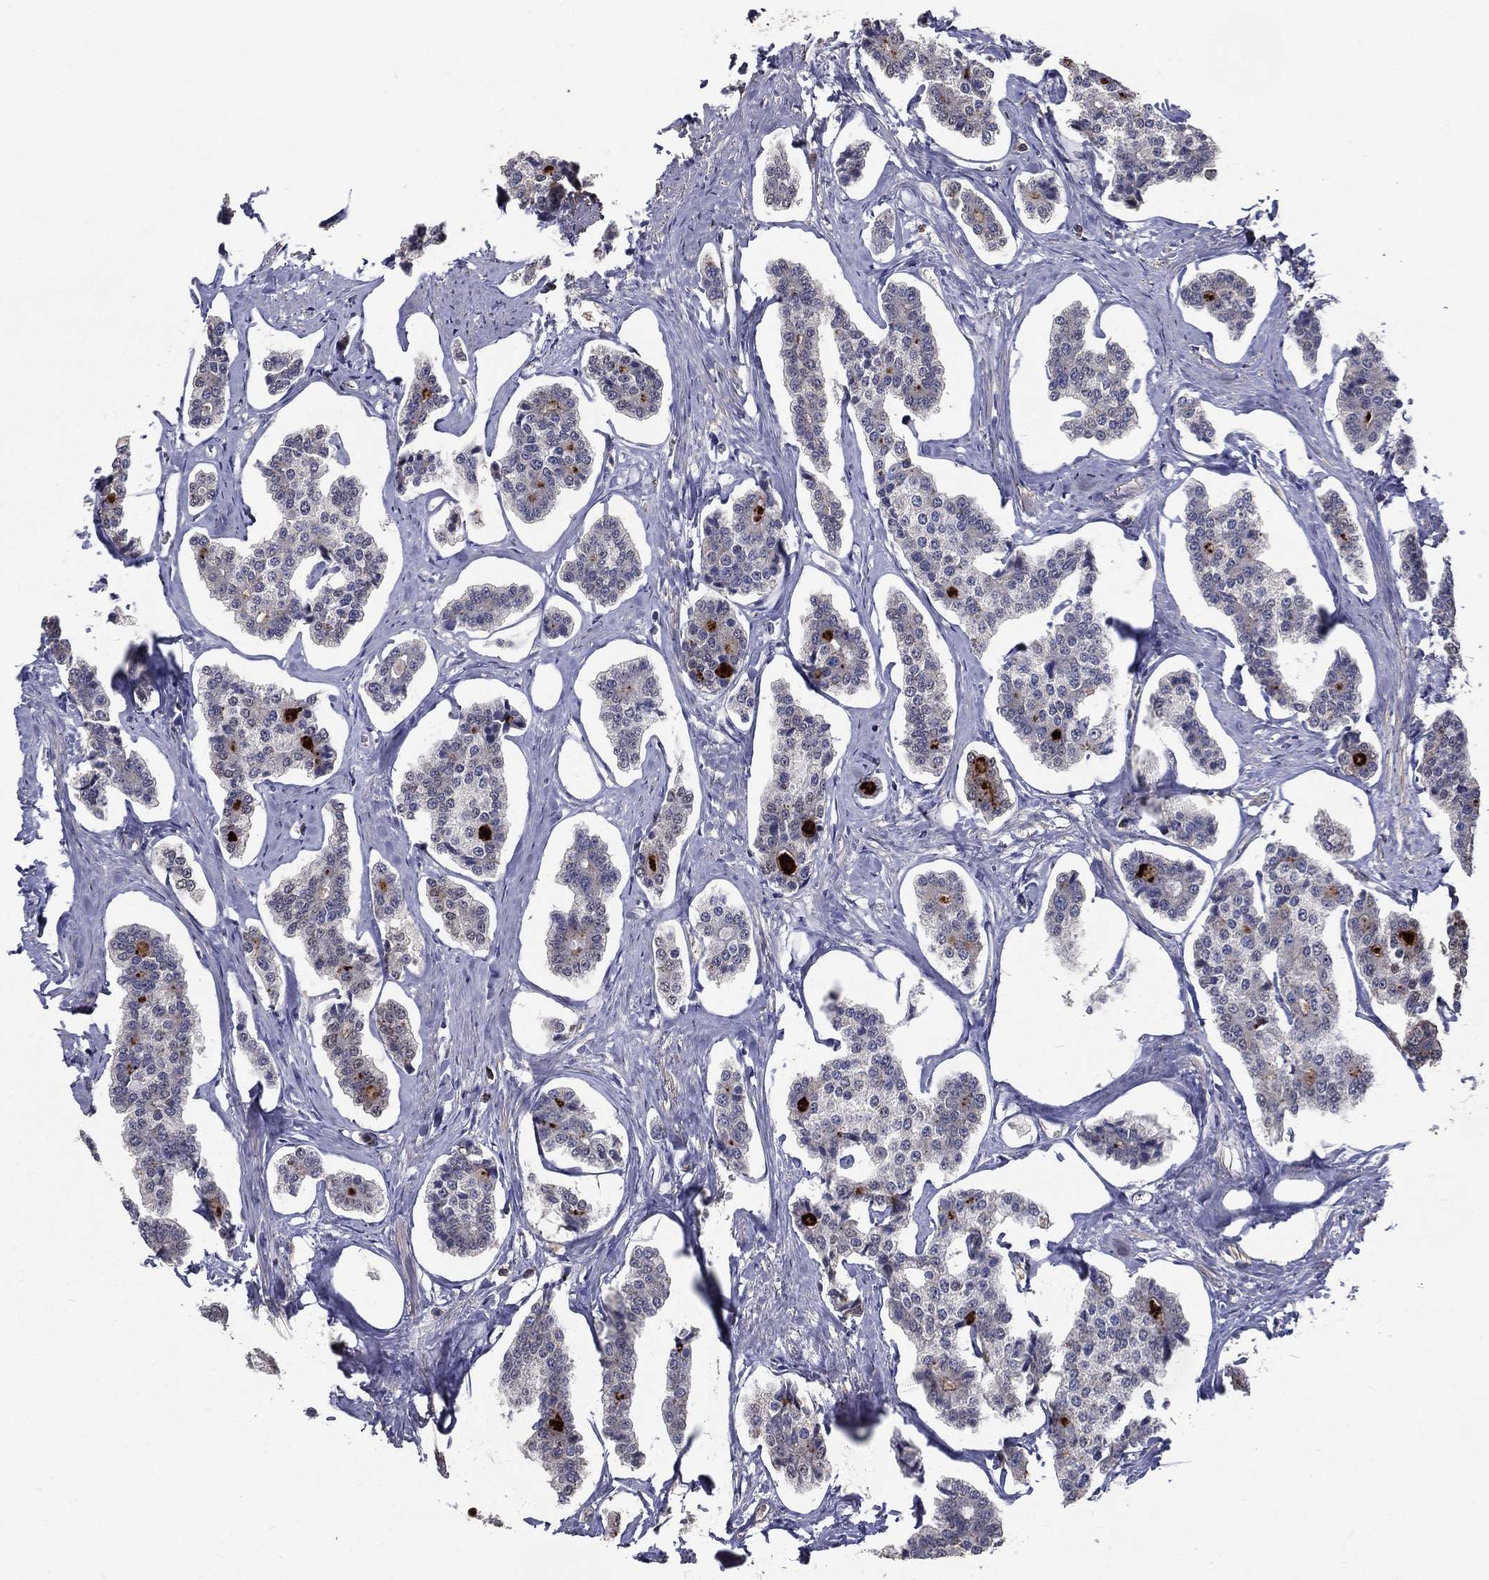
{"staining": {"intensity": "strong", "quantity": "<25%", "location": "cytoplasmic/membranous"}, "tissue": "carcinoid", "cell_type": "Tumor cells", "image_type": "cancer", "snomed": [{"axis": "morphology", "description": "Carcinoid, malignant, NOS"}, {"axis": "topography", "description": "Small intestine"}], "caption": "Carcinoid tissue exhibits strong cytoplasmic/membranous expression in approximately <25% of tumor cells (DAB (3,3'-diaminobenzidine) IHC with brightfield microscopy, high magnification).", "gene": "SERPINB2", "patient": {"sex": "female", "age": 65}}